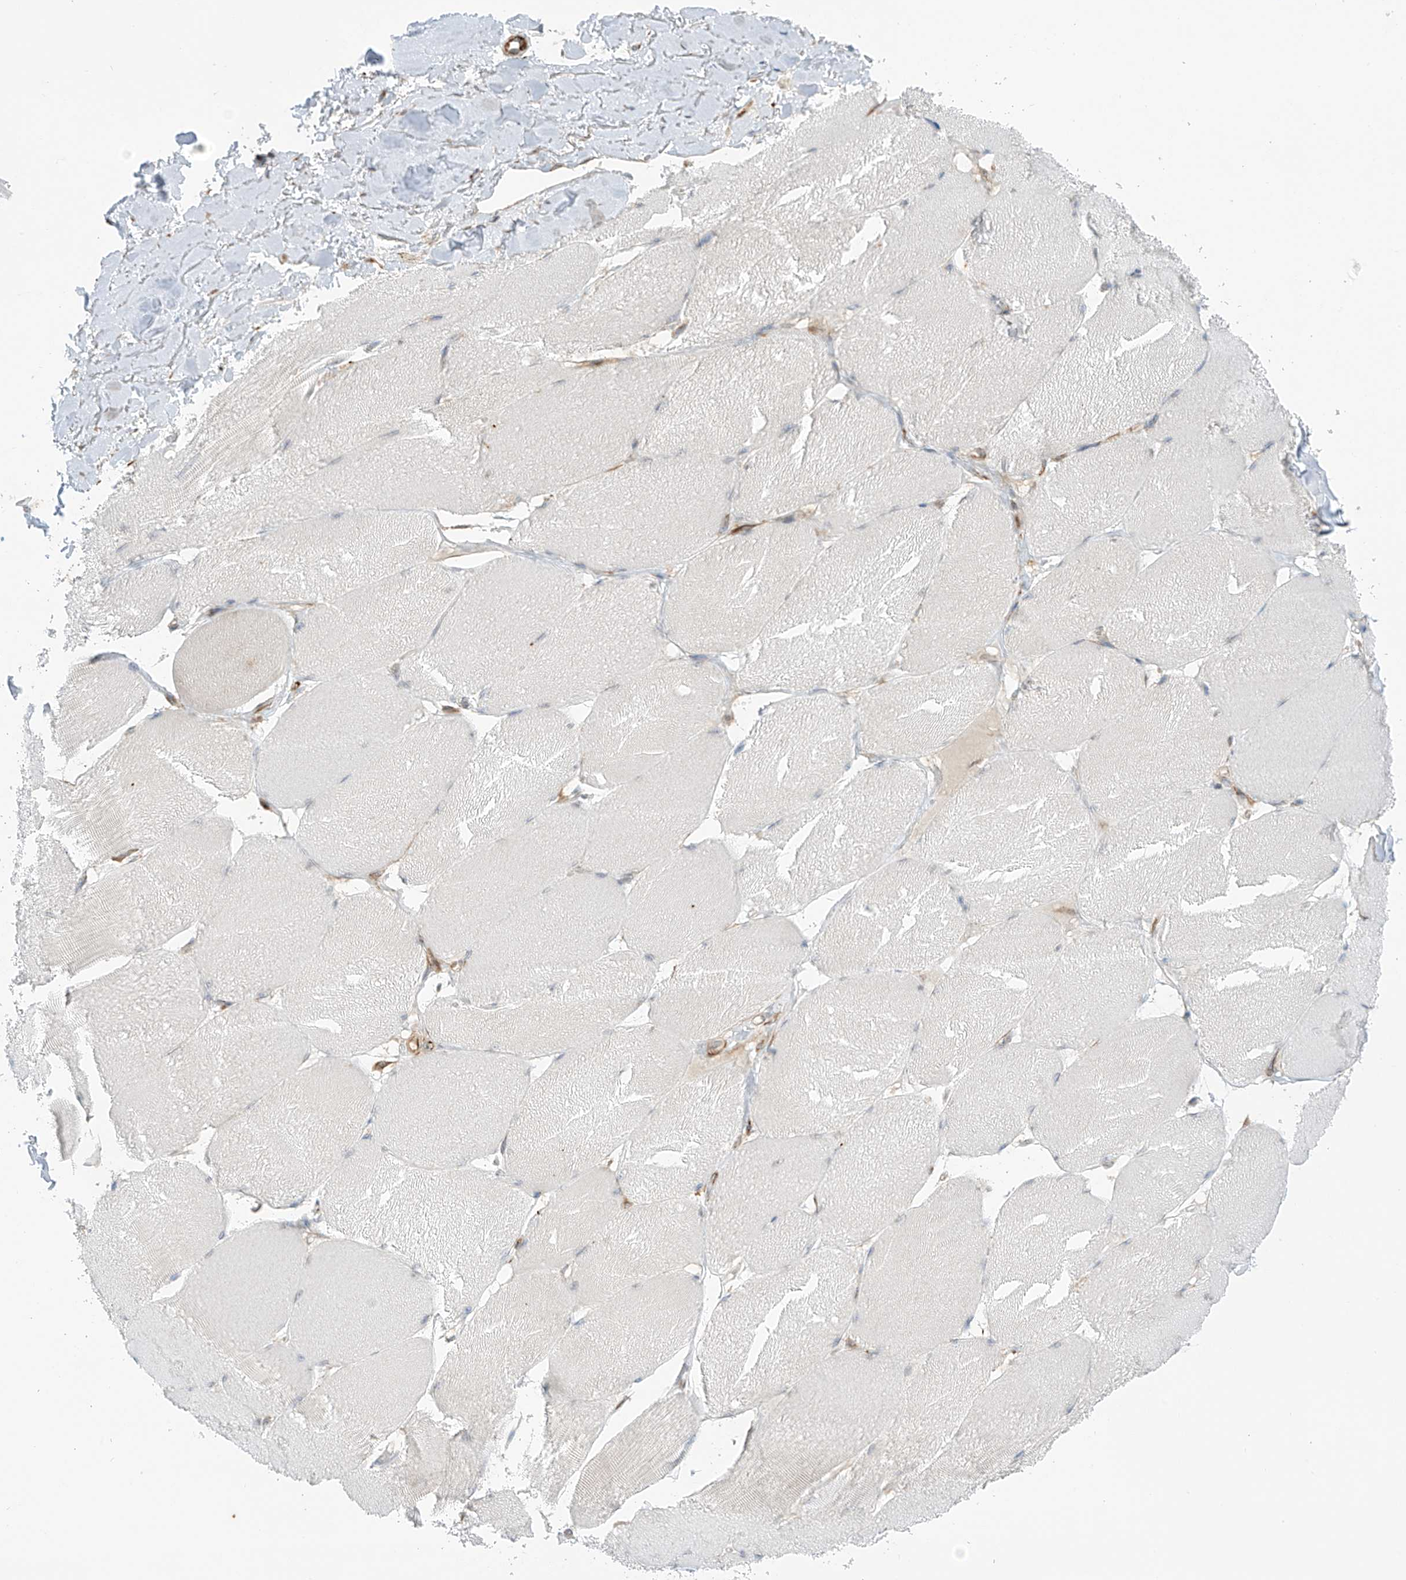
{"staining": {"intensity": "negative", "quantity": "none", "location": "none"}, "tissue": "skeletal muscle", "cell_type": "Myocytes", "image_type": "normal", "snomed": [{"axis": "morphology", "description": "Normal tissue, NOS"}, {"axis": "topography", "description": "Skin"}, {"axis": "topography", "description": "Skeletal muscle"}], "caption": "Immunohistochemistry image of benign skeletal muscle stained for a protein (brown), which demonstrates no expression in myocytes. Brightfield microscopy of immunohistochemistry stained with DAB (3,3'-diaminobenzidine) (brown) and hematoxylin (blue), captured at high magnification.", "gene": "HS6ST2", "patient": {"sex": "male", "age": 83}}